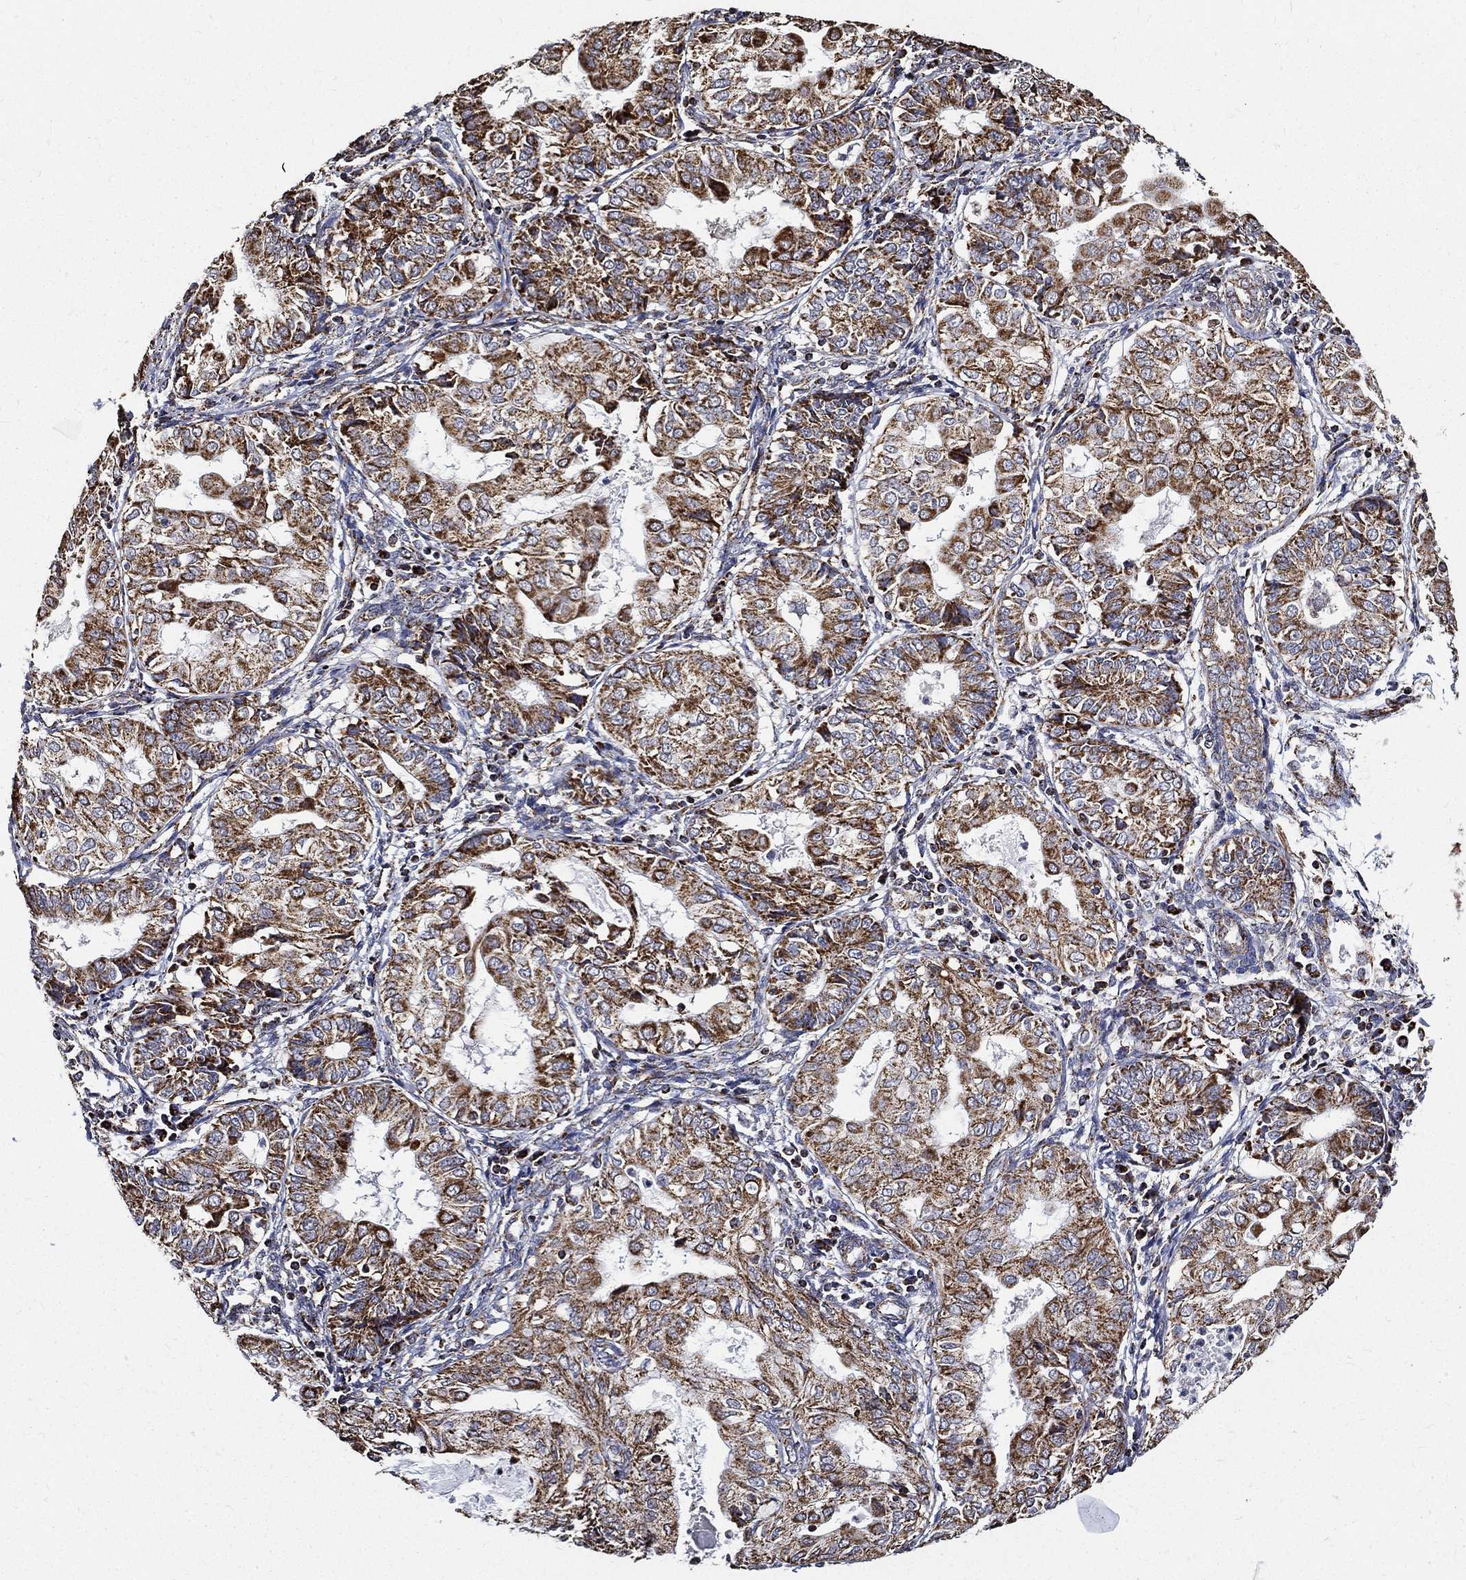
{"staining": {"intensity": "strong", "quantity": ">75%", "location": "cytoplasmic/membranous"}, "tissue": "endometrial cancer", "cell_type": "Tumor cells", "image_type": "cancer", "snomed": [{"axis": "morphology", "description": "Adenocarcinoma, NOS"}, {"axis": "topography", "description": "Endometrium"}], "caption": "Immunohistochemical staining of endometrial cancer exhibits strong cytoplasmic/membranous protein positivity in about >75% of tumor cells. Using DAB (brown) and hematoxylin (blue) stains, captured at high magnification using brightfield microscopy.", "gene": "NDUFAB1", "patient": {"sex": "female", "age": 68}}